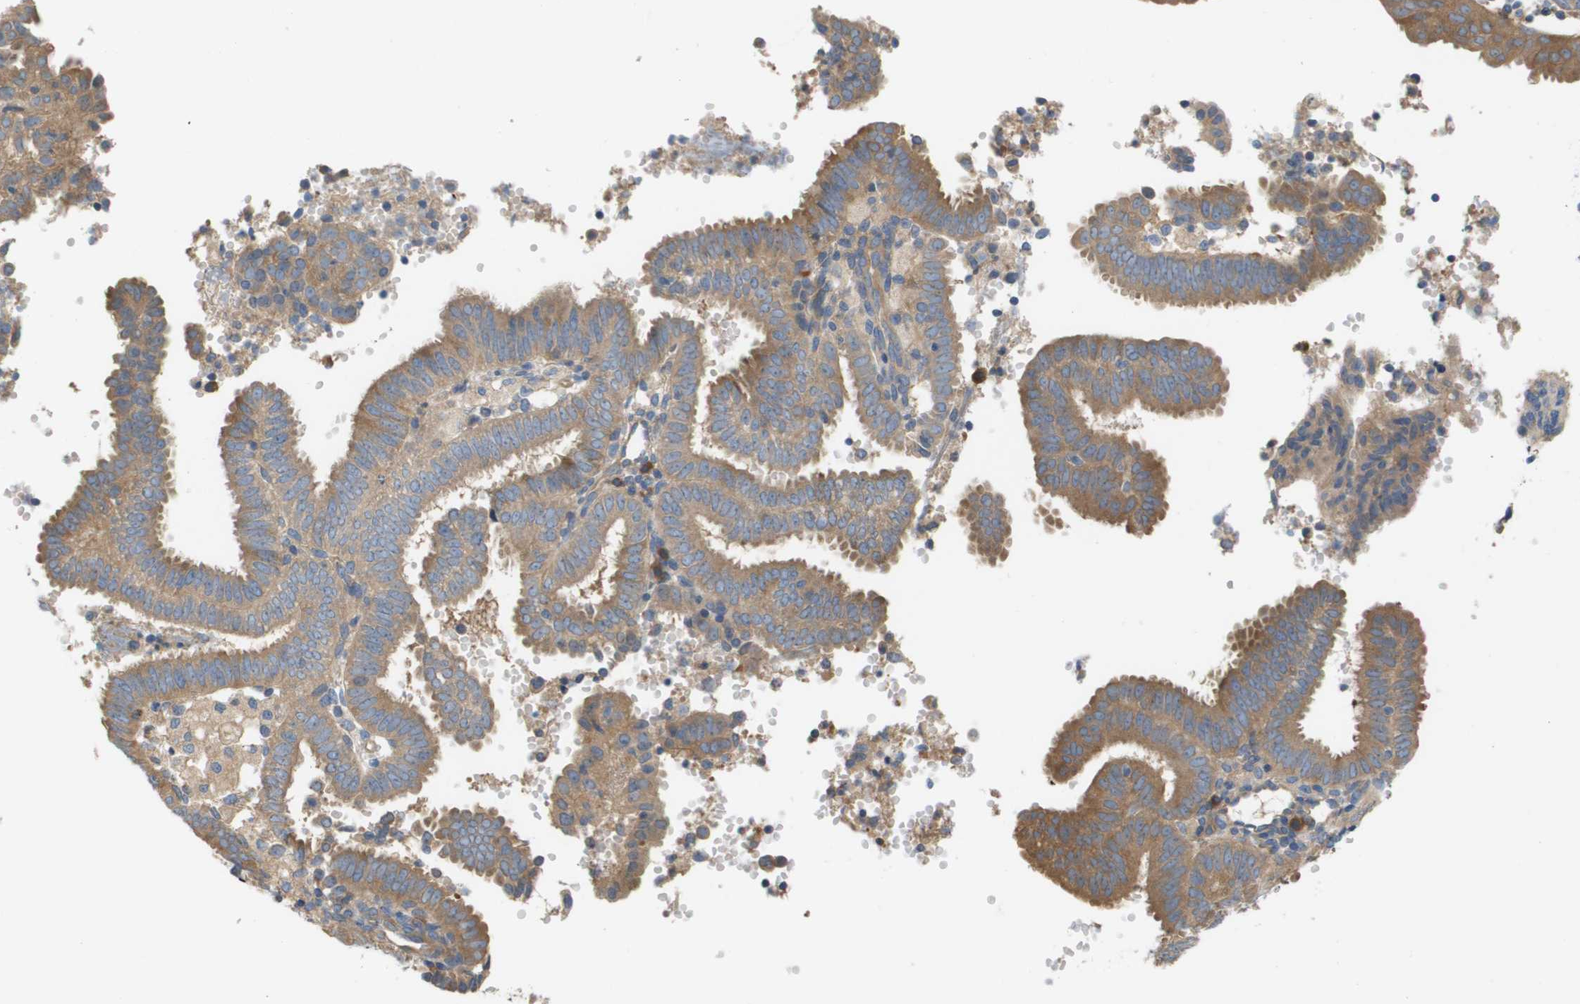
{"staining": {"intensity": "moderate", "quantity": ">75%", "location": "cytoplasmic/membranous"}, "tissue": "endometrial cancer", "cell_type": "Tumor cells", "image_type": "cancer", "snomed": [{"axis": "morphology", "description": "Adenocarcinoma, NOS"}, {"axis": "topography", "description": "Endometrium"}], "caption": "Human endometrial cancer stained with a protein marker displays moderate staining in tumor cells.", "gene": "UBA5", "patient": {"sex": "female", "age": 58}}